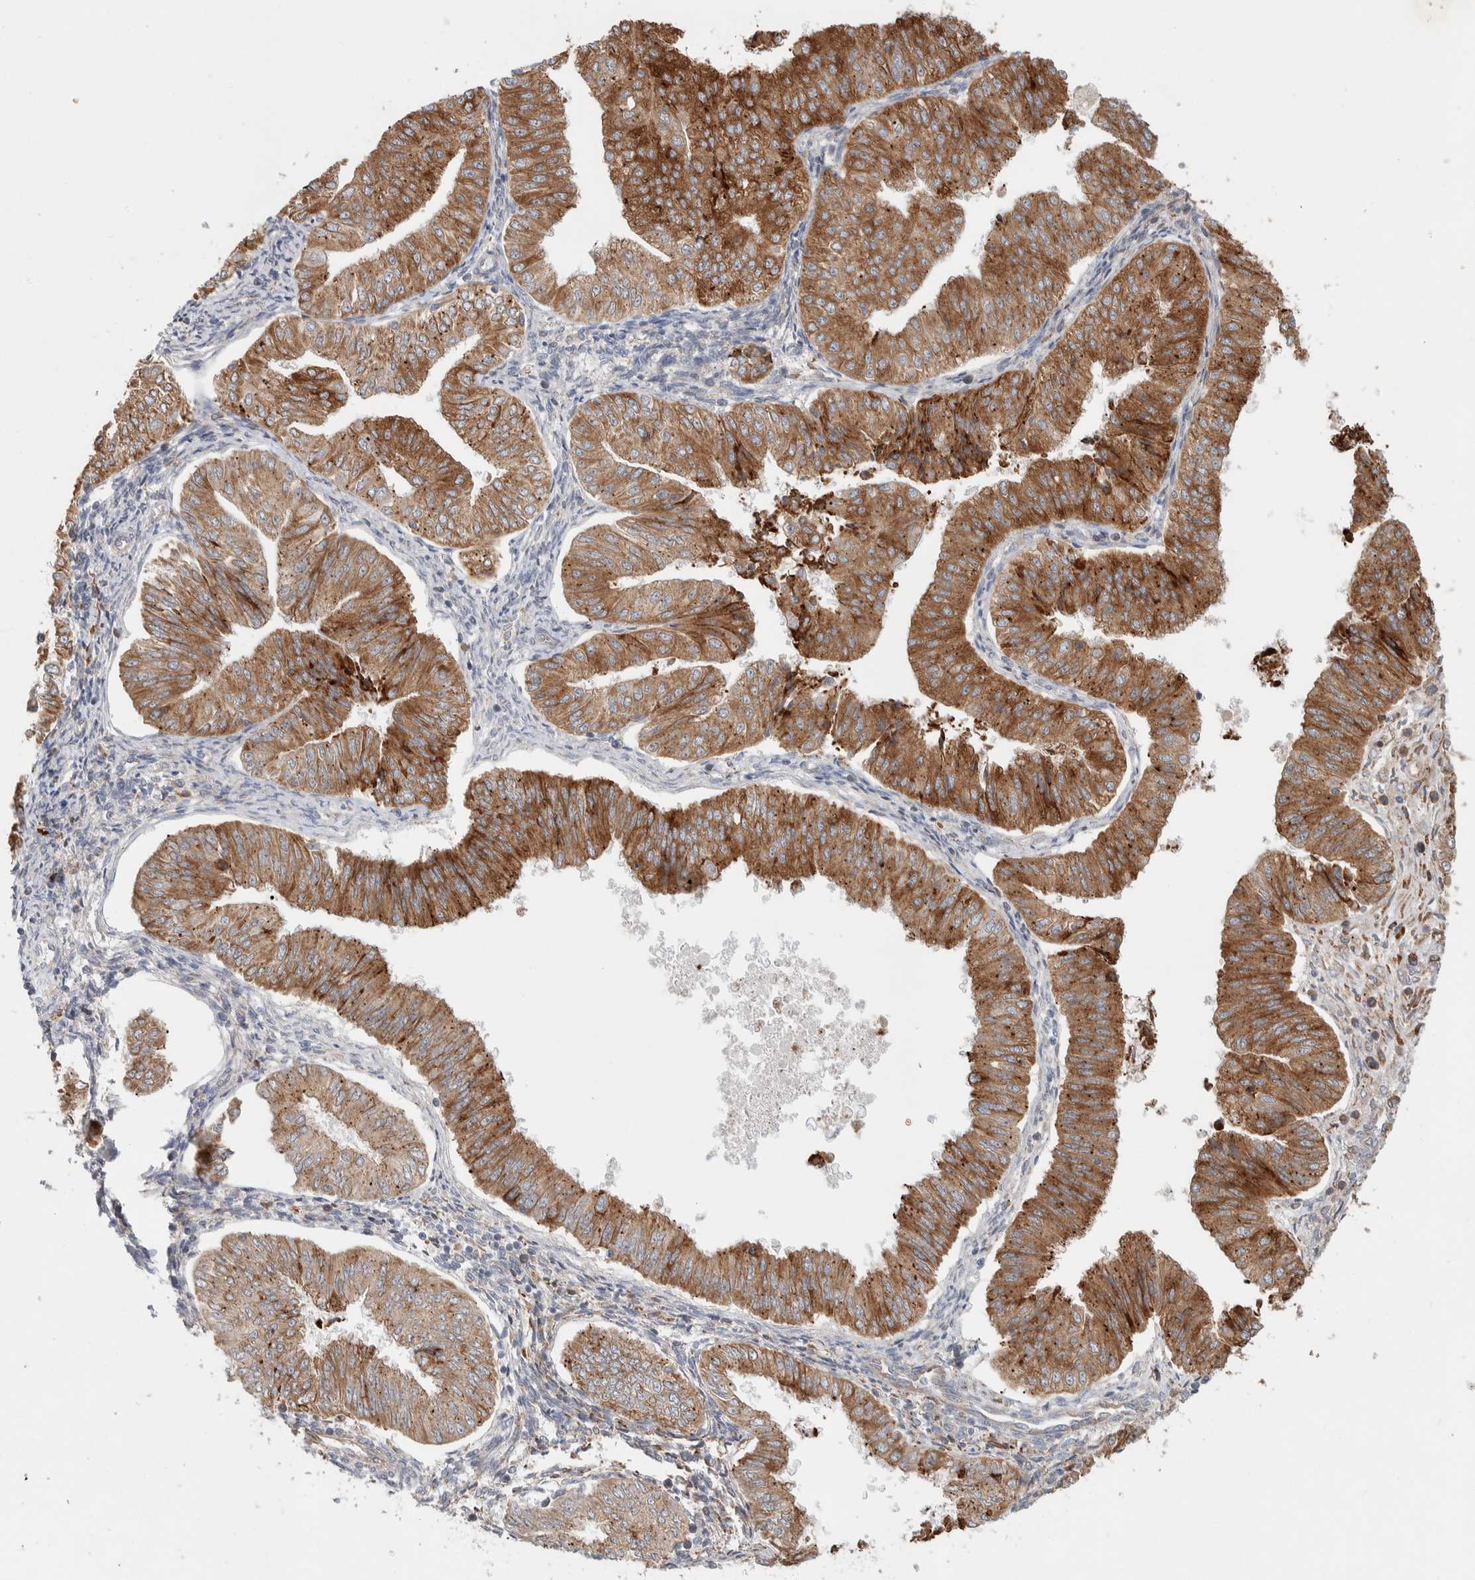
{"staining": {"intensity": "strong", "quantity": ">75%", "location": "cytoplasmic/membranous"}, "tissue": "endometrial cancer", "cell_type": "Tumor cells", "image_type": "cancer", "snomed": [{"axis": "morphology", "description": "Normal tissue, NOS"}, {"axis": "morphology", "description": "Adenocarcinoma, NOS"}, {"axis": "topography", "description": "Endometrium"}], "caption": "Human adenocarcinoma (endometrial) stained with a brown dye reveals strong cytoplasmic/membranous positive staining in approximately >75% of tumor cells.", "gene": "ADCY8", "patient": {"sex": "female", "age": 53}}